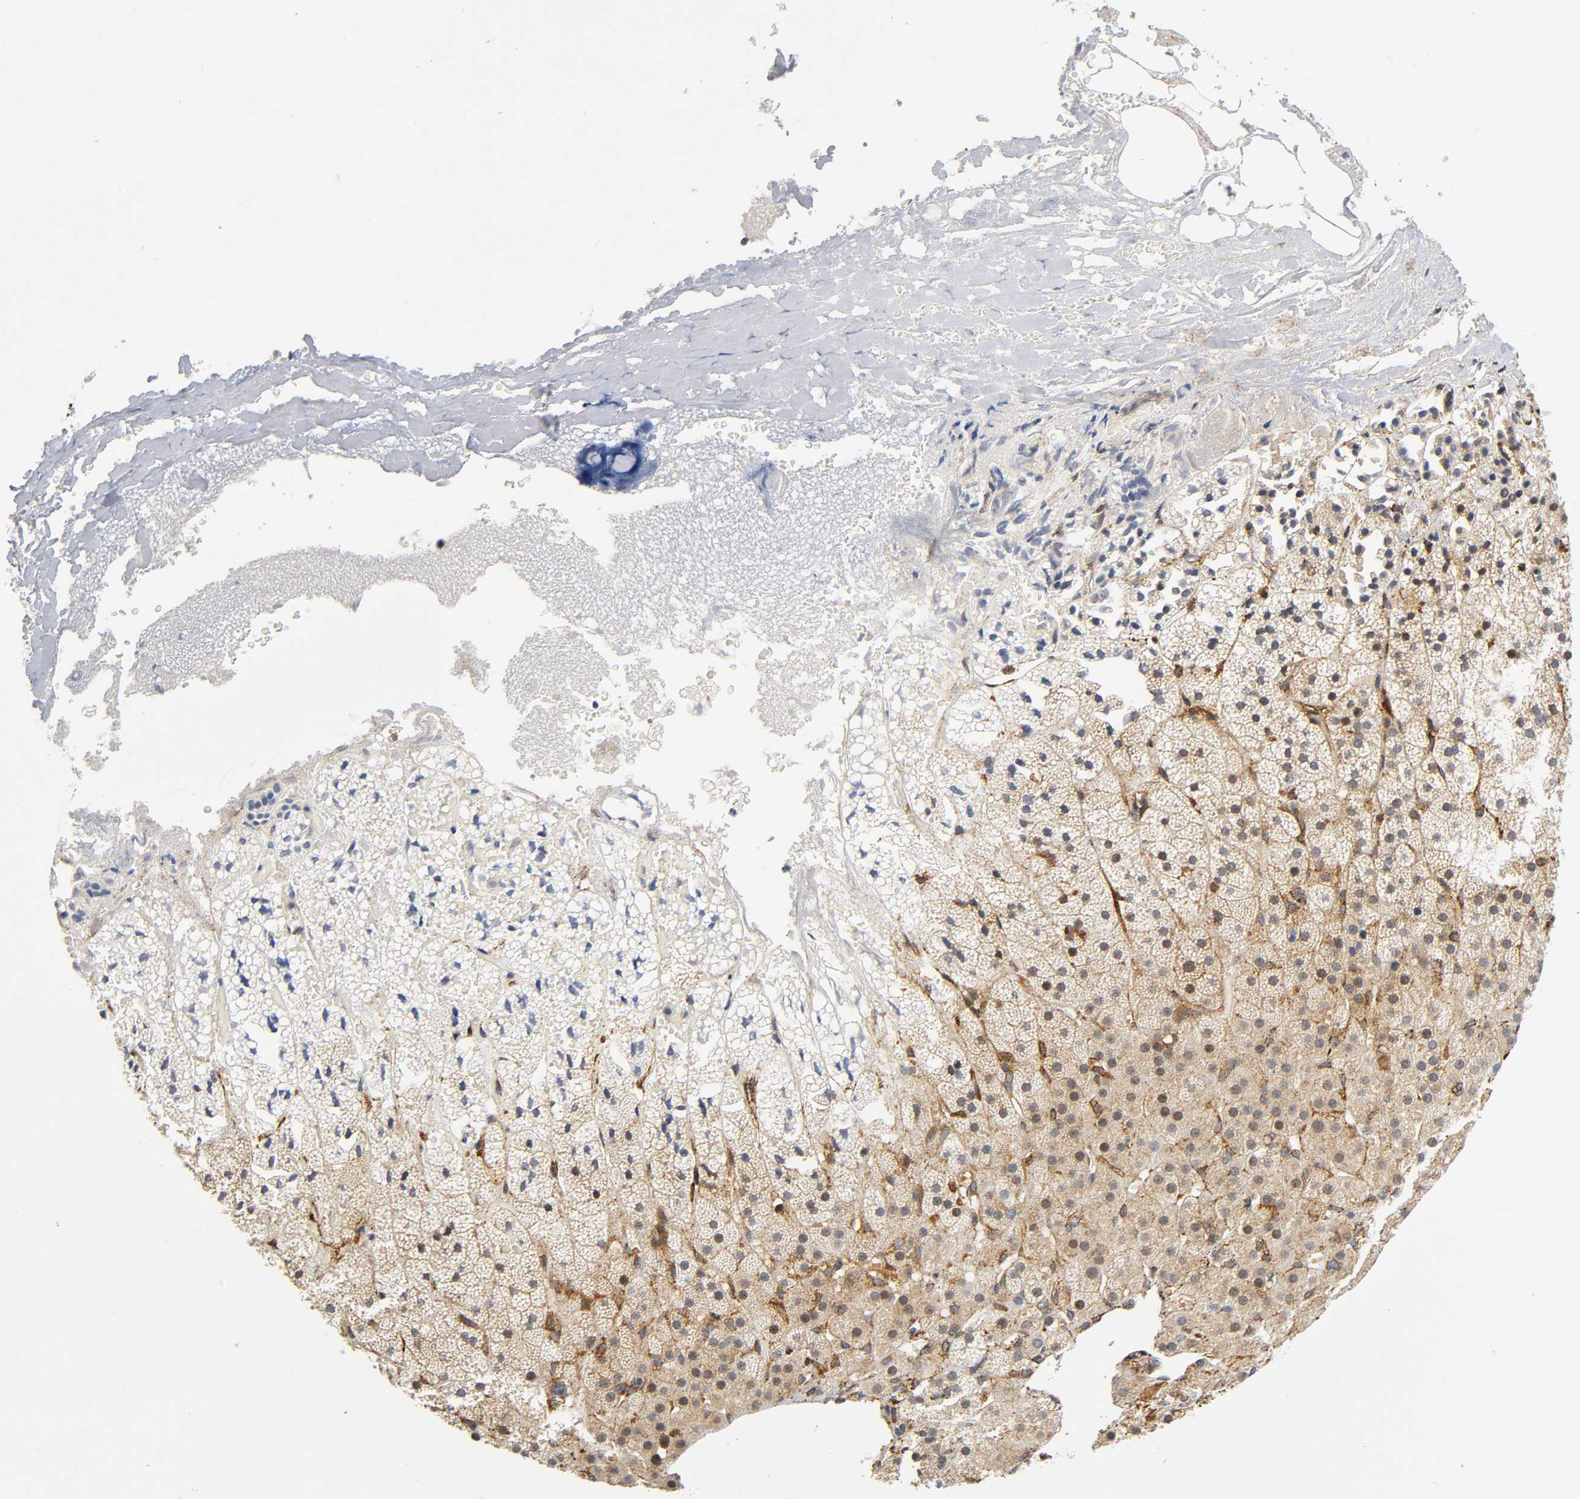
{"staining": {"intensity": "moderate", "quantity": ">75%", "location": "cytoplasmic/membranous,nuclear"}, "tissue": "adrenal gland", "cell_type": "Glandular cells", "image_type": "normal", "snomed": [{"axis": "morphology", "description": "Normal tissue, NOS"}, {"axis": "topography", "description": "Adrenal gland"}], "caption": "Moderate cytoplasmic/membranous,nuclear staining is seen in about >75% of glandular cells in normal adrenal gland.", "gene": "SOS2", "patient": {"sex": "male", "age": 35}}